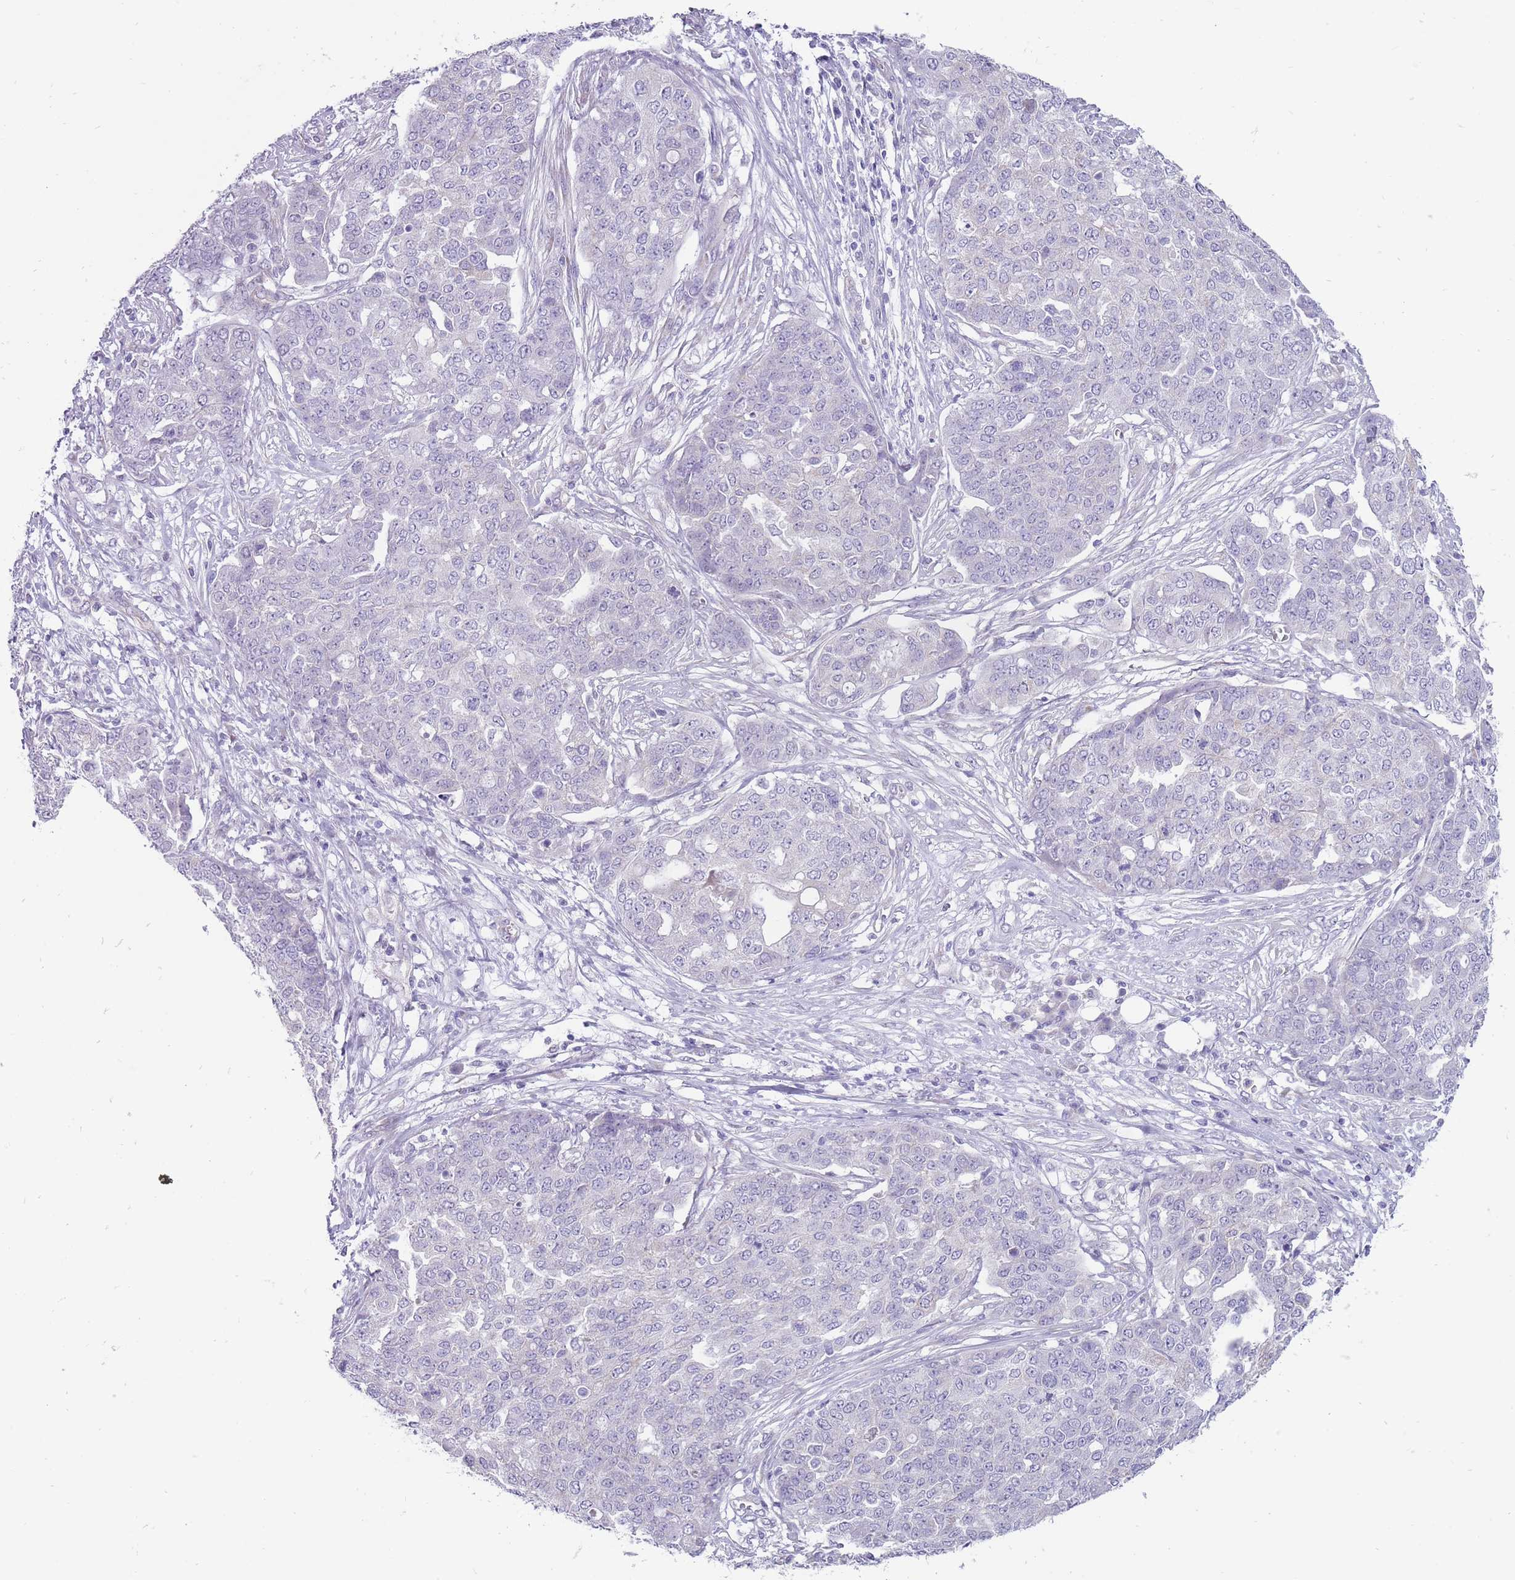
{"staining": {"intensity": "negative", "quantity": "none", "location": "none"}, "tissue": "ovarian cancer", "cell_type": "Tumor cells", "image_type": "cancer", "snomed": [{"axis": "morphology", "description": "Cystadenocarcinoma, serous, NOS"}, {"axis": "topography", "description": "Soft tissue"}, {"axis": "topography", "description": "Ovary"}], "caption": "This is an immunohistochemistry (IHC) image of human serous cystadenocarcinoma (ovarian). There is no expression in tumor cells.", "gene": "ERICH4", "patient": {"sex": "female", "age": 57}}